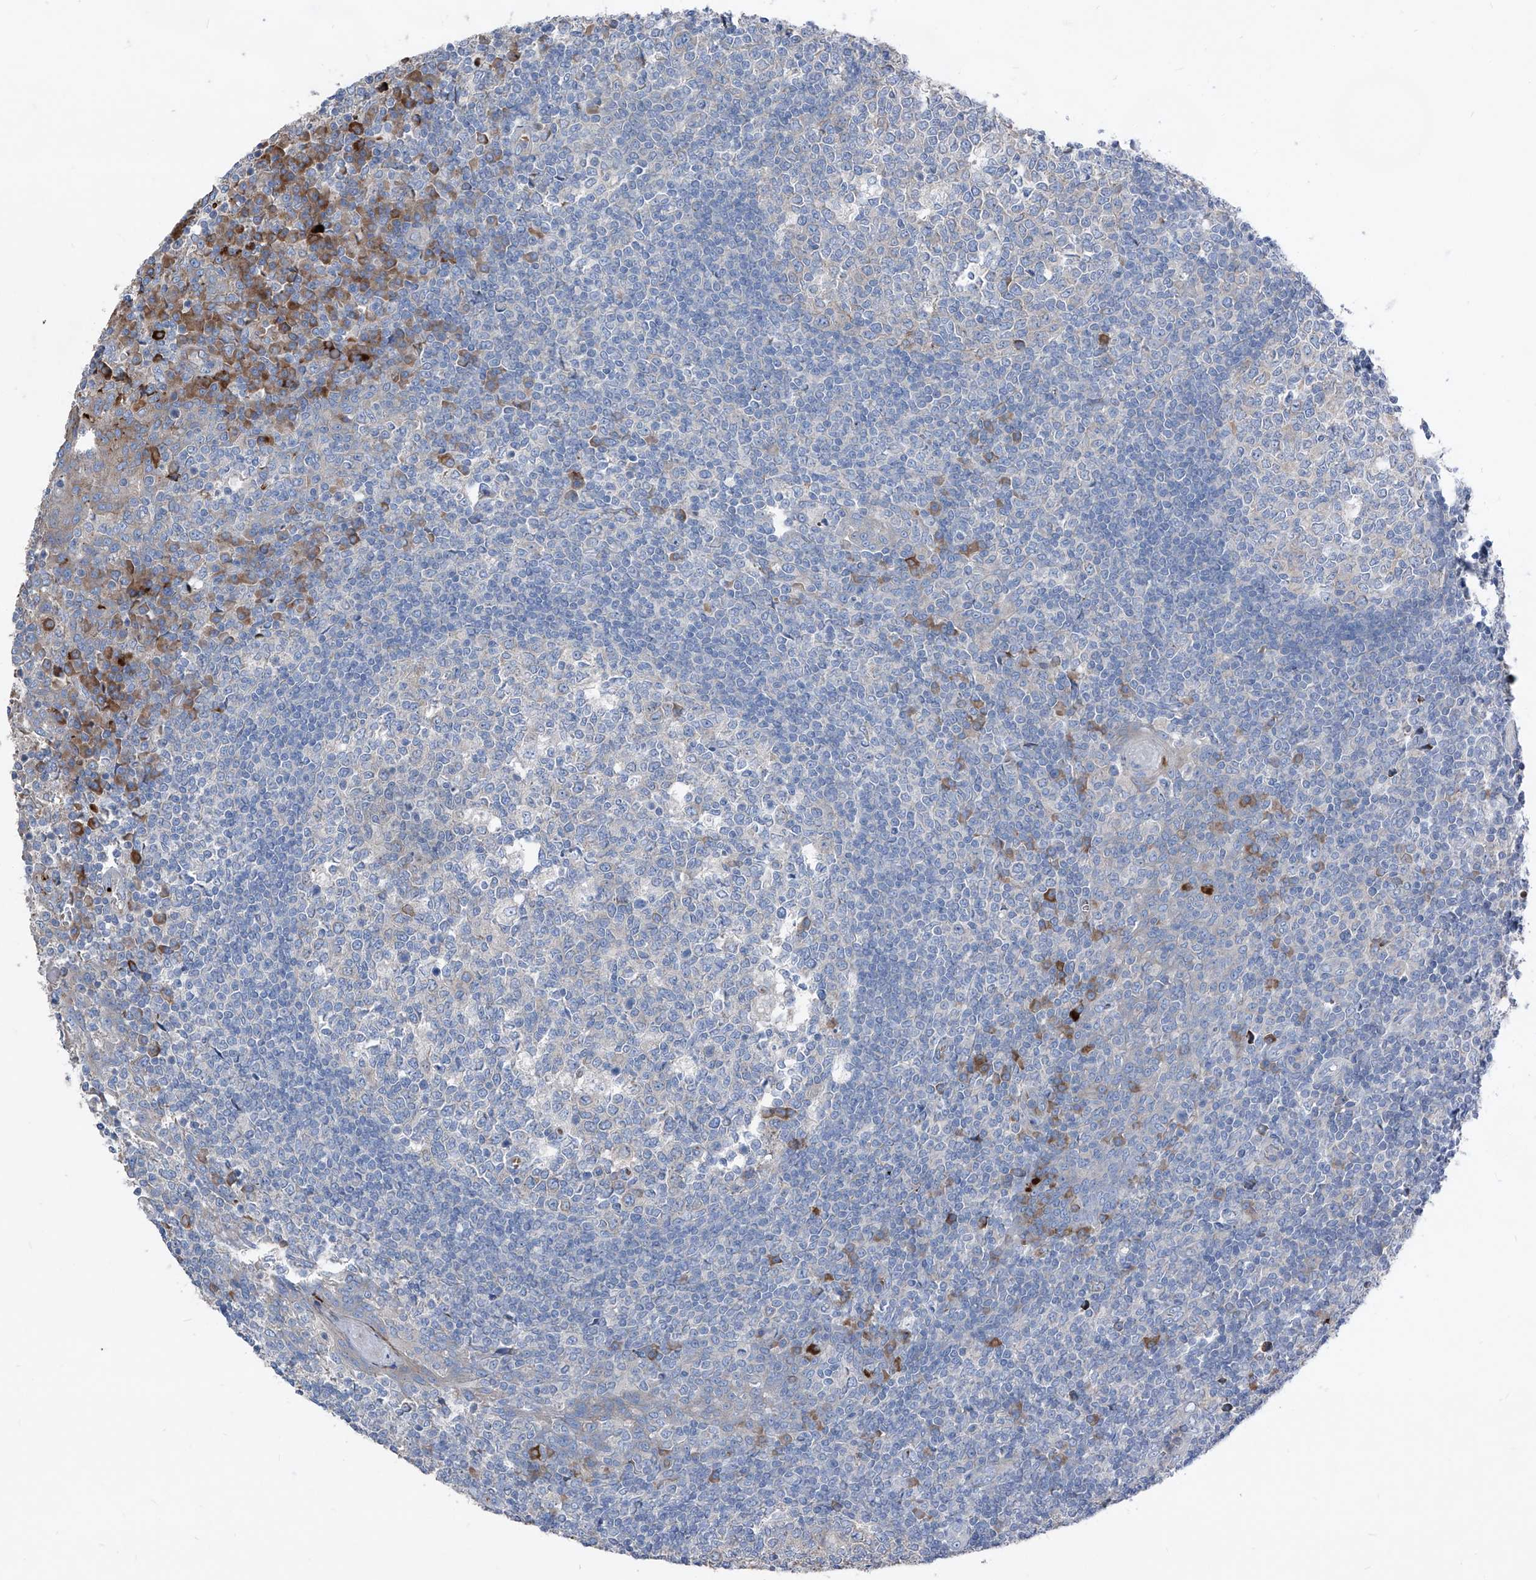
{"staining": {"intensity": "negative", "quantity": "none", "location": "none"}, "tissue": "tonsil", "cell_type": "Germinal center cells", "image_type": "normal", "snomed": [{"axis": "morphology", "description": "Normal tissue, NOS"}, {"axis": "topography", "description": "Tonsil"}], "caption": "This is a histopathology image of immunohistochemistry staining of benign tonsil, which shows no expression in germinal center cells. Brightfield microscopy of immunohistochemistry stained with DAB (3,3'-diaminobenzidine) (brown) and hematoxylin (blue), captured at high magnification.", "gene": "IFI27", "patient": {"sex": "female", "age": 19}}